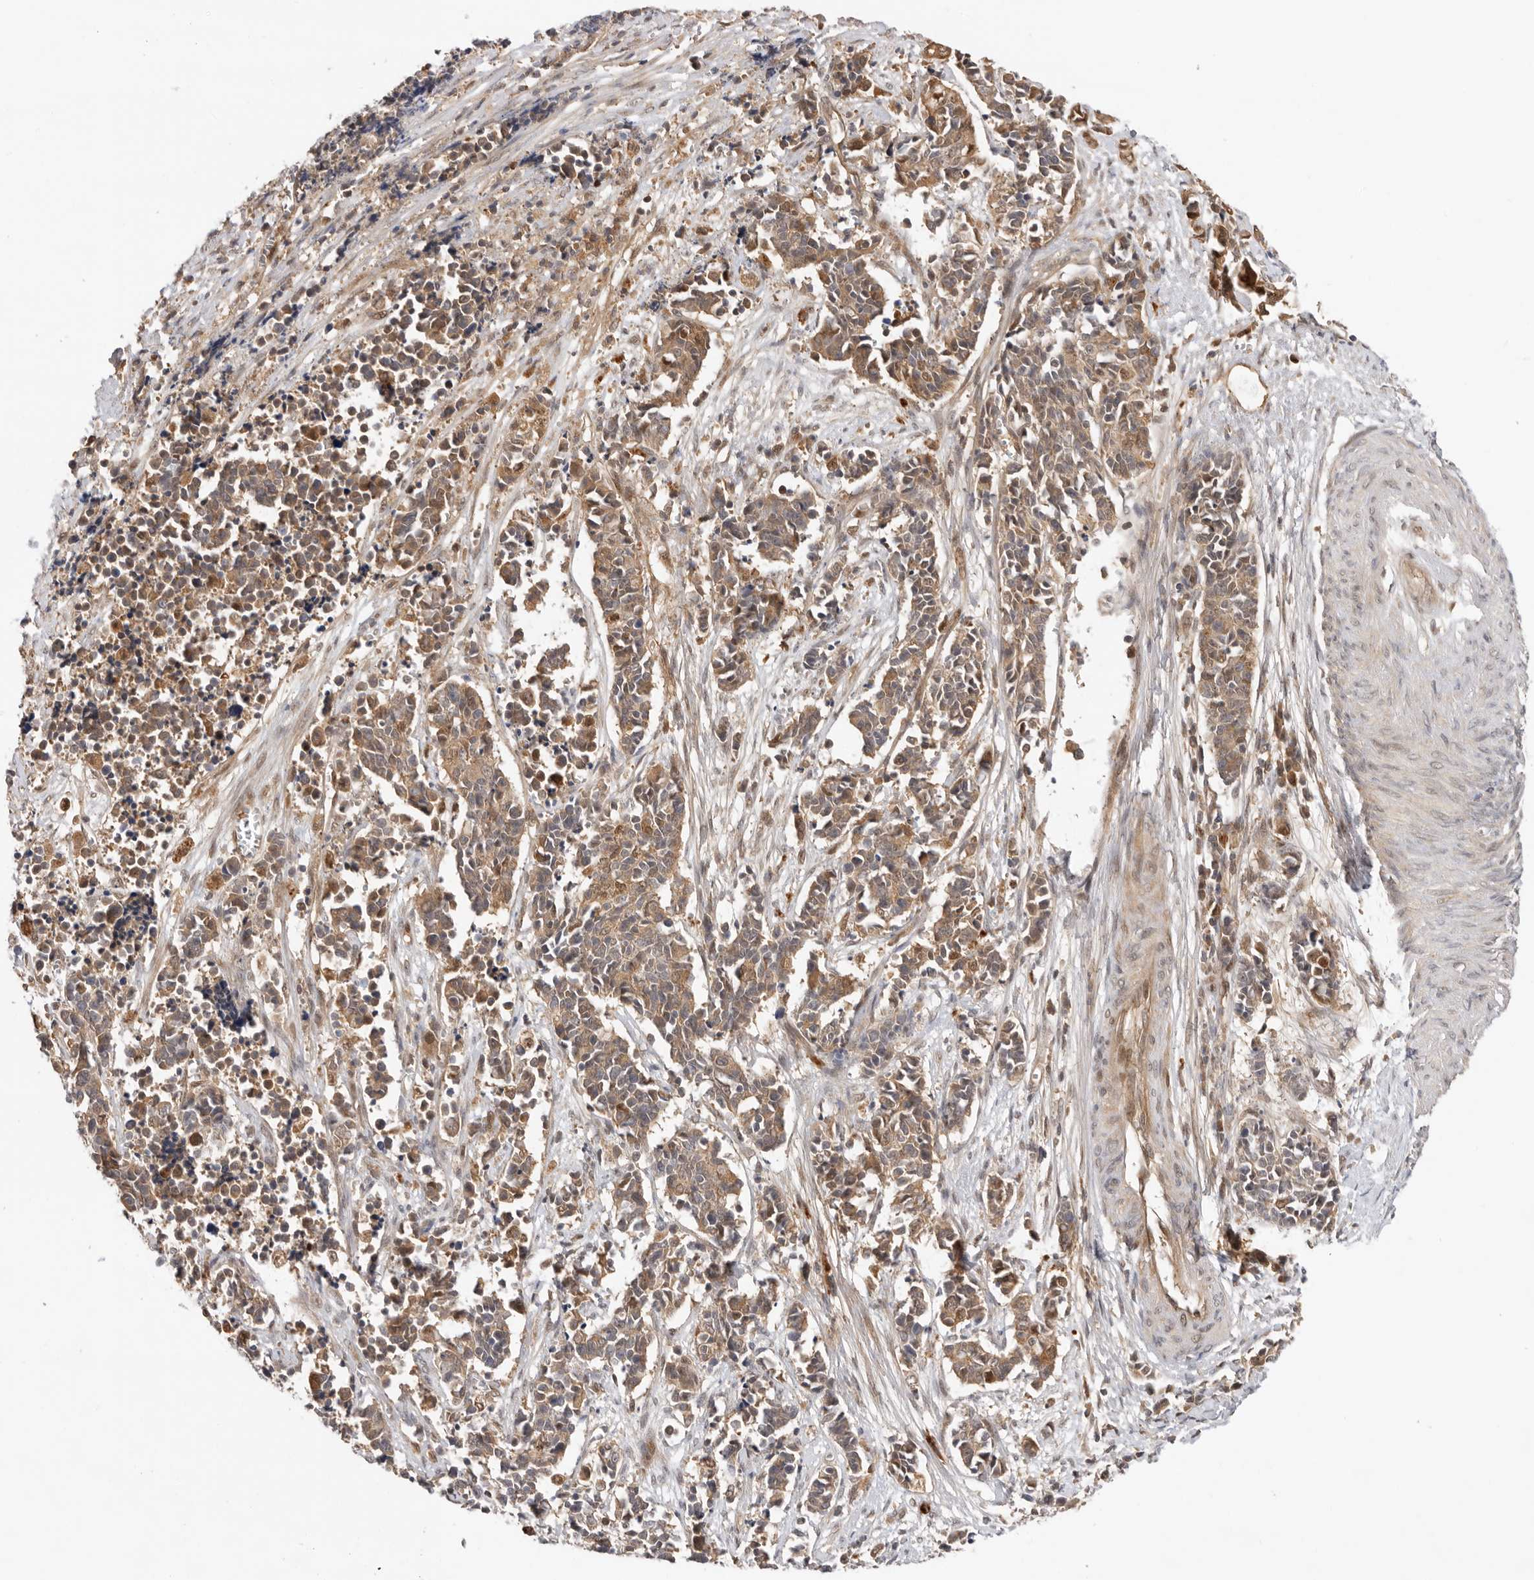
{"staining": {"intensity": "moderate", "quantity": ">75%", "location": "cytoplasmic/membranous"}, "tissue": "cervical cancer", "cell_type": "Tumor cells", "image_type": "cancer", "snomed": [{"axis": "morphology", "description": "Normal tissue, NOS"}, {"axis": "morphology", "description": "Squamous cell carcinoma, NOS"}, {"axis": "topography", "description": "Cervix"}], "caption": "Immunohistochemistry (IHC) histopathology image of cervical cancer stained for a protein (brown), which shows medium levels of moderate cytoplasmic/membranous positivity in about >75% of tumor cells.", "gene": "DCAF8", "patient": {"sex": "female", "age": 35}}